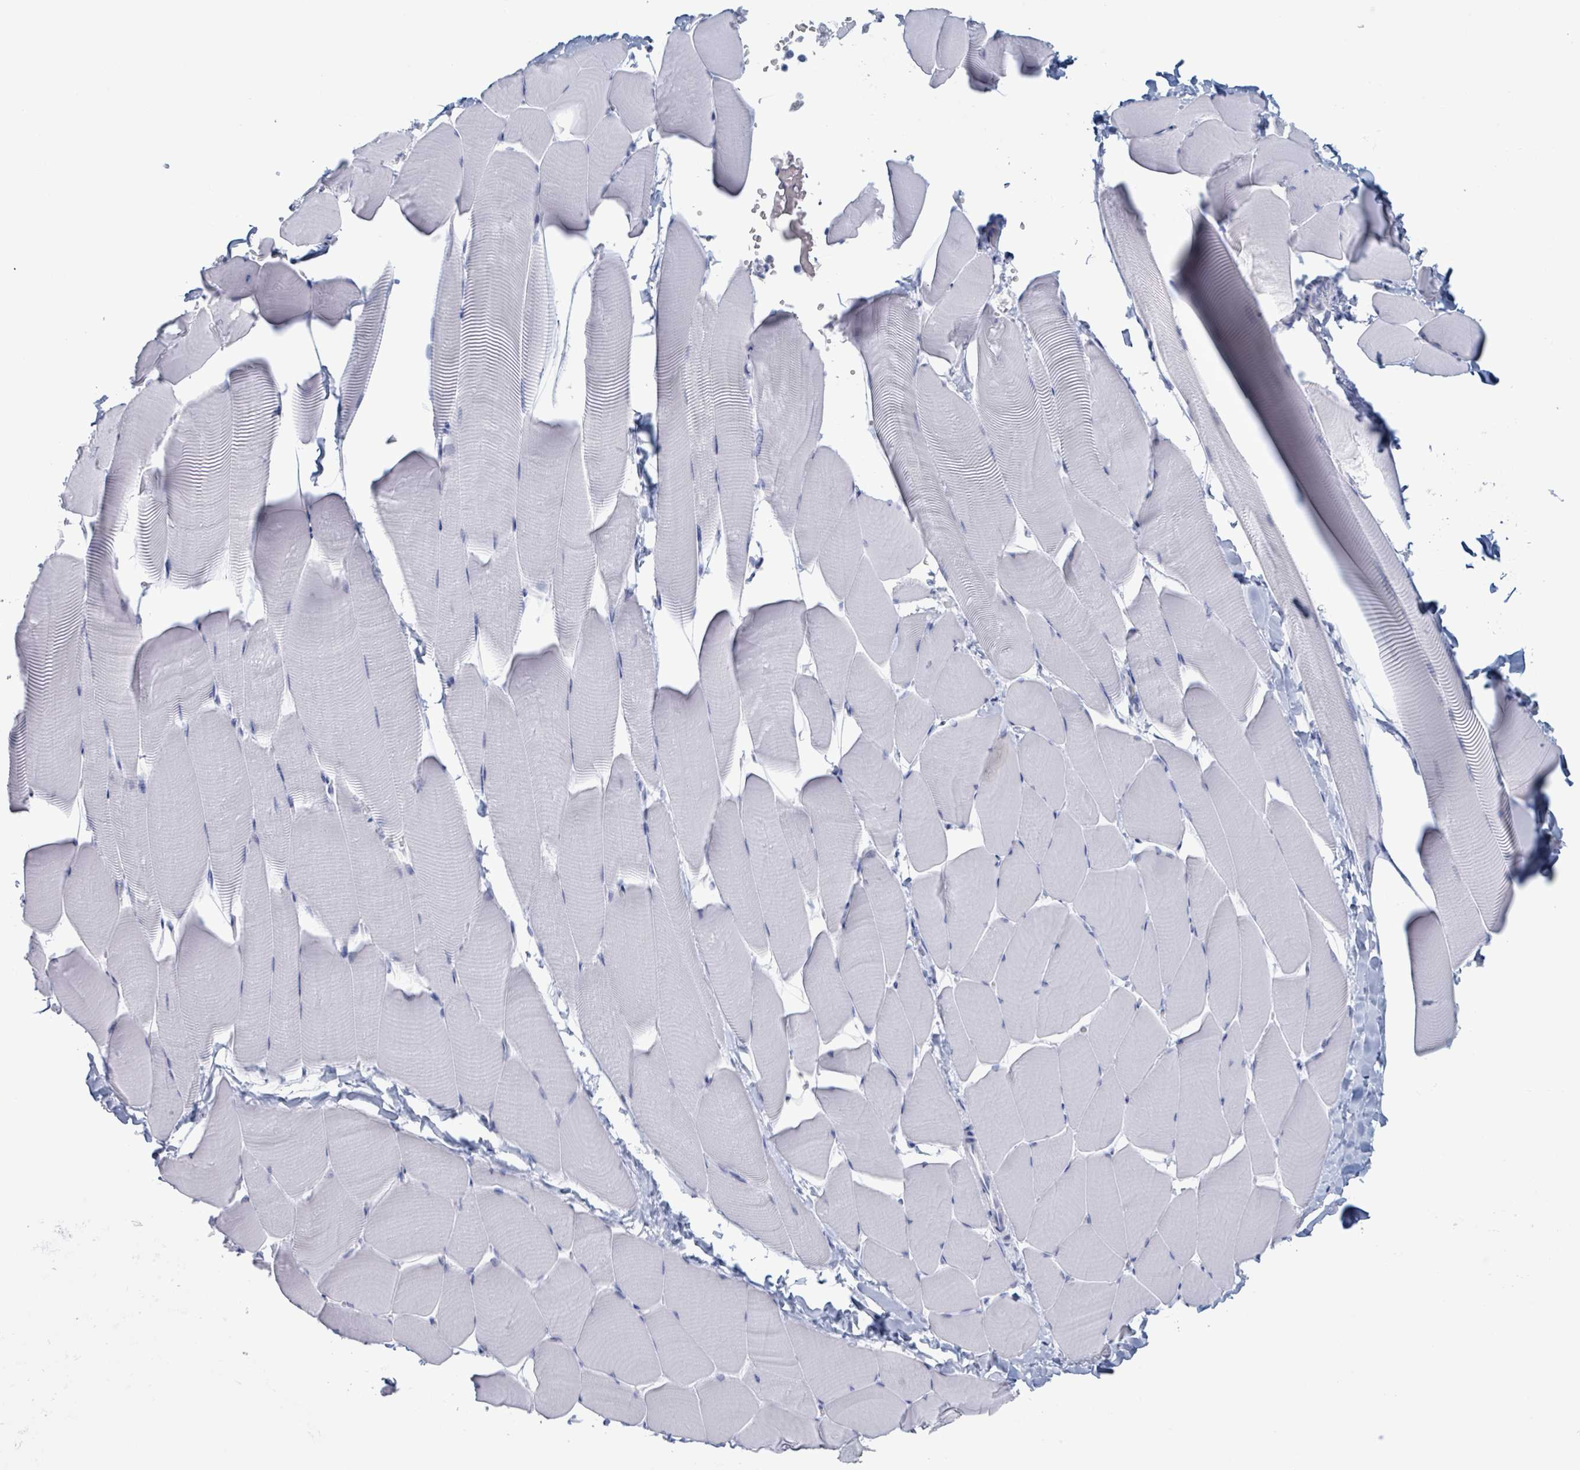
{"staining": {"intensity": "negative", "quantity": "none", "location": "none"}, "tissue": "skeletal muscle", "cell_type": "Myocytes", "image_type": "normal", "snomed": [{"axis": "morphology", "description": "Normal tissue, NOS"}, {"axis": "topography", "description": "Skeletal muscle"}], "caption": "An immunohistochemistry (IHC) histopathology image of normal skeletal muscle is shown. There is no staining in myocytes of skeletal muscle.", "gene": "KLK4", "patient": {"sex": "male", "age": 25}}